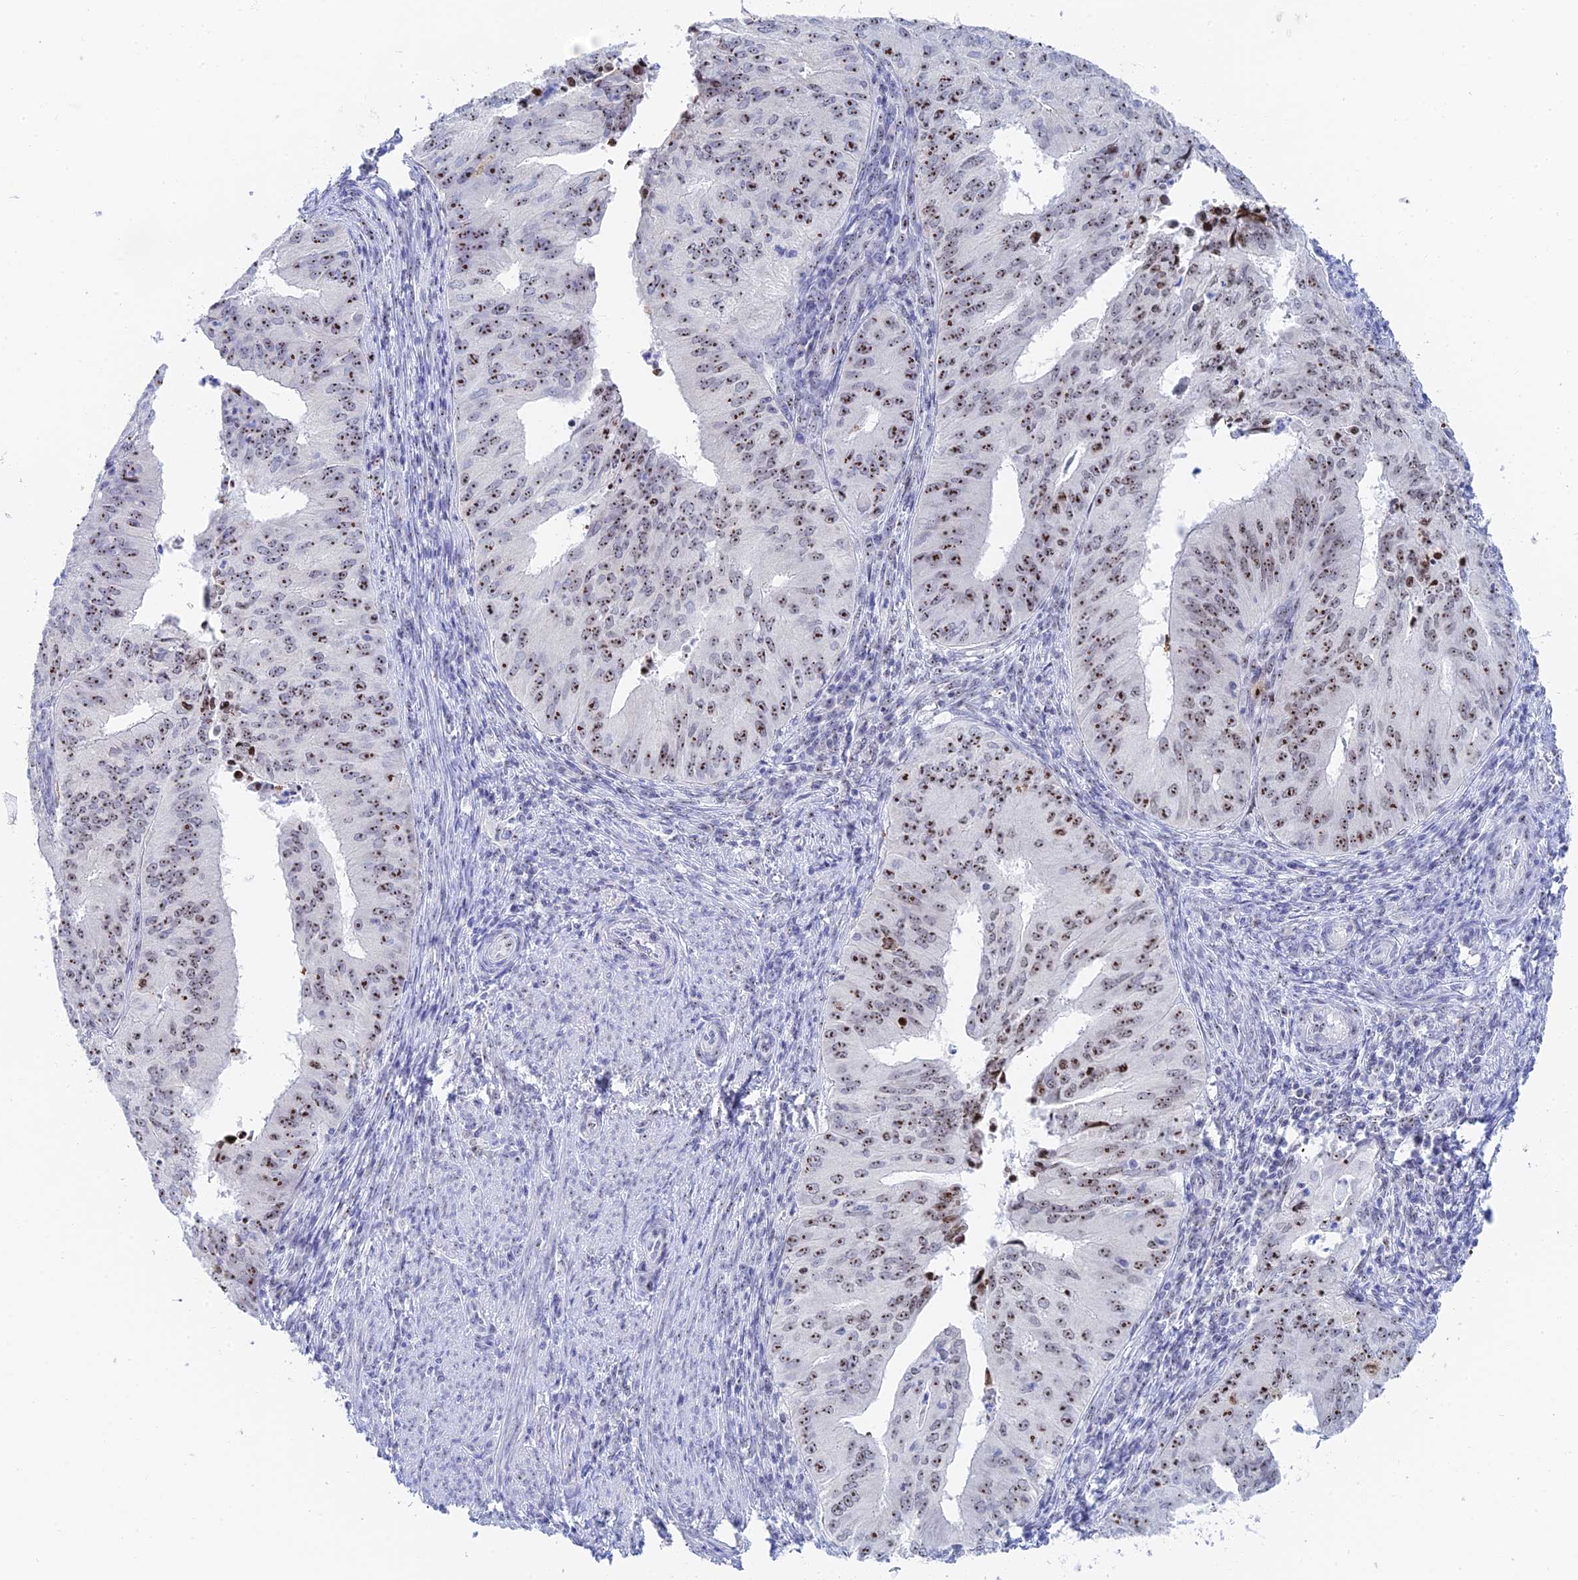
{"staining": {"intensity": "moderate", "quantity": ">75%", "location": "nuclear"}, "tissue": "endometrial cancer", "cell_type": "Tumor cells", "image_type": "cancer", "snomed": [{"axis": "morphology", "description": "Adenocarcinoma, NOS"}, {"axis": "topography", "description": "Endometrium"}], "caption": "Adenocarcinoma (endometrial) stained with a protein marker demonstrates moderate staining in tumor cells.", "gene": "RSL1D1", "patient": {"sex": "female", "age": 50}}